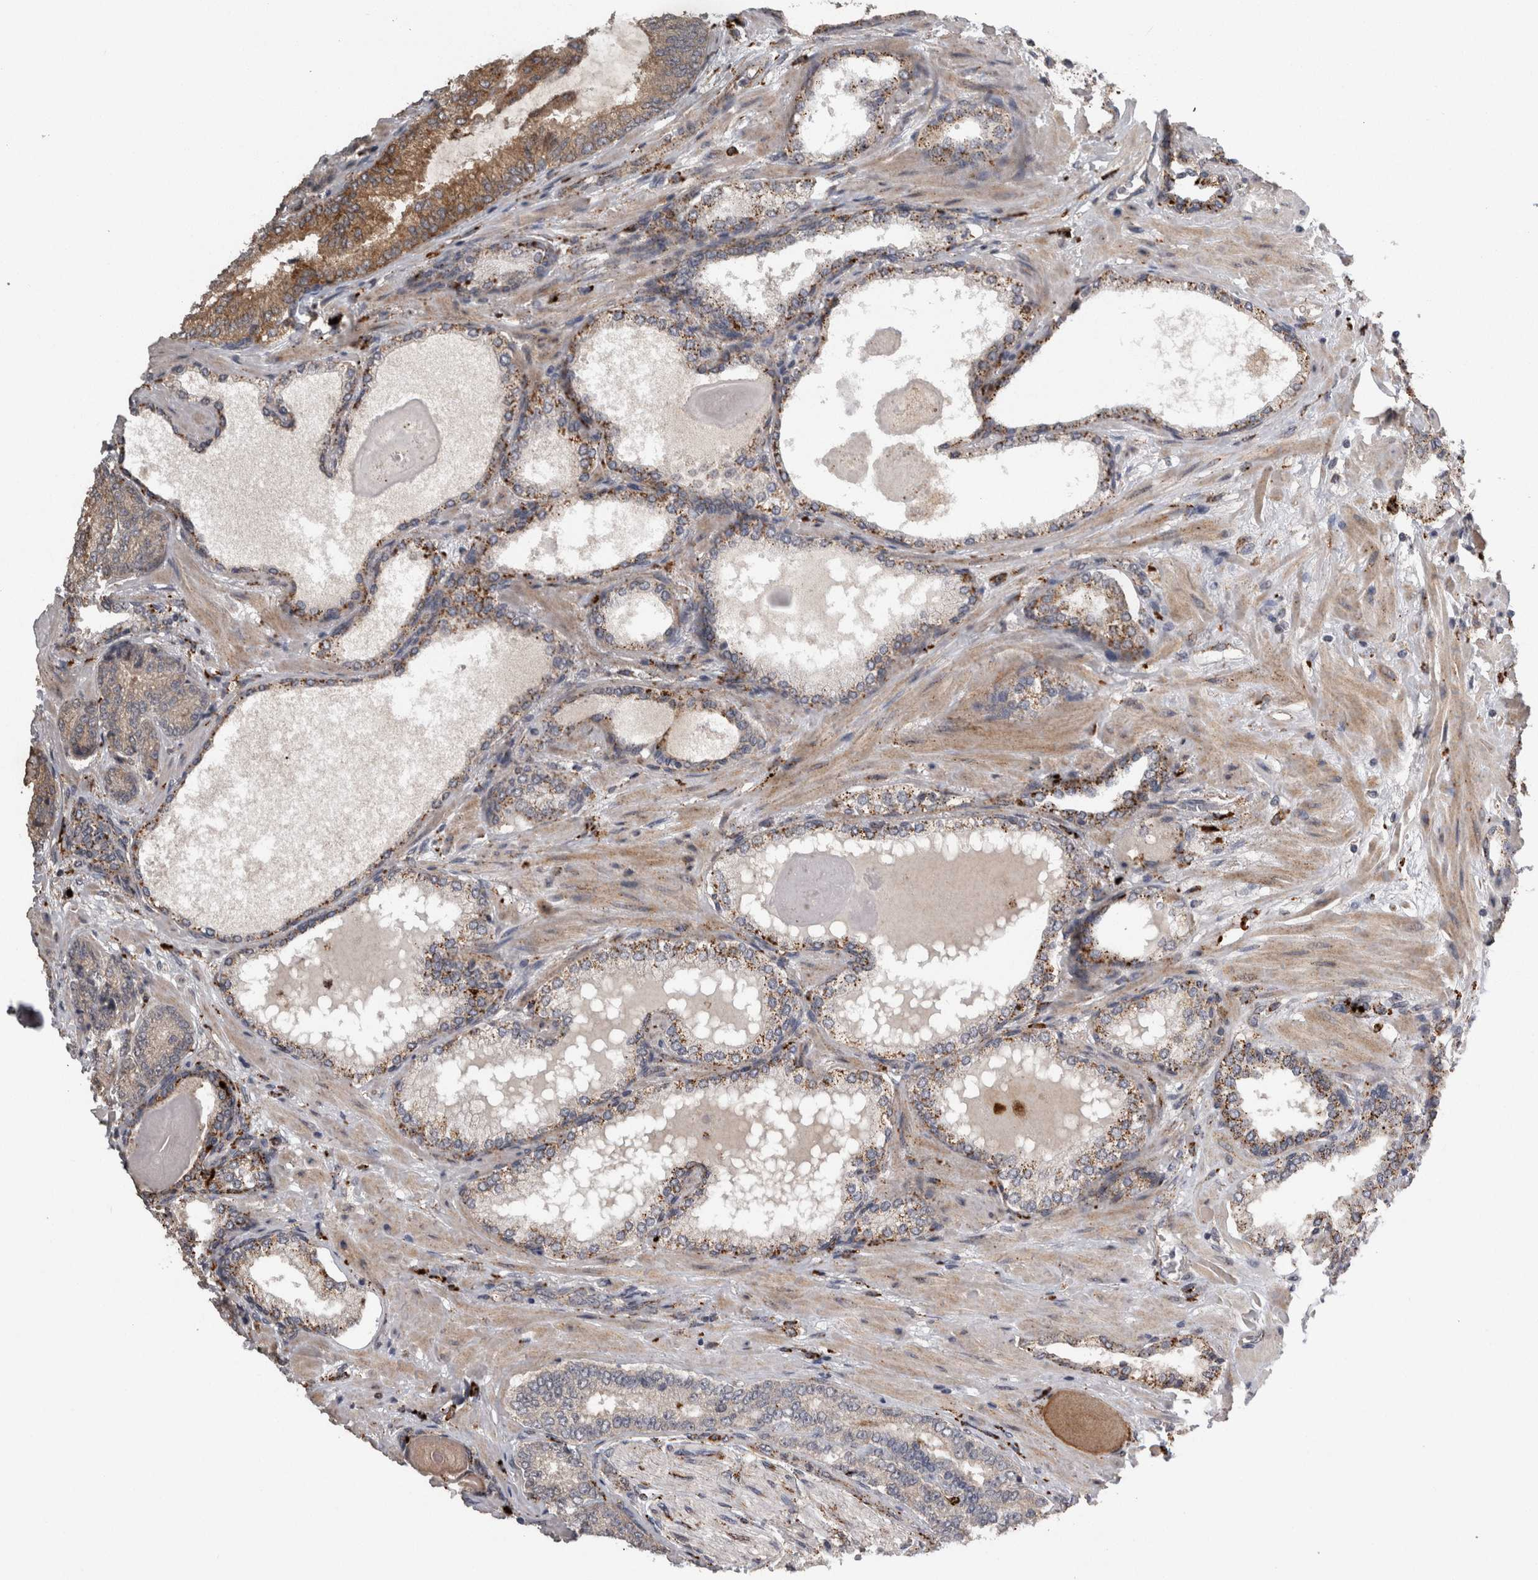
{"staining": {"intensity": "moderate", "quantity": ">75%", "location": "cytoplasmic/membranous"}, "tissue": "prostate cancer", "cell_type": "Tumor cells", "image_type": "cancer", "snomed": [{"axis": "morphology", "description": "Adenocarcinoma, High grade"}, {"axis": "topography", "description": "Prostate"}], "caption": "A high-resolution histopathology image shows immunohistochemistry staining of prostate cancer, which reveals moderate cytoplasmic/membranous staining in about >75% of tumor cells.", "gene": "CTSZ", "patient": {"sex": "male", "age": 61}}